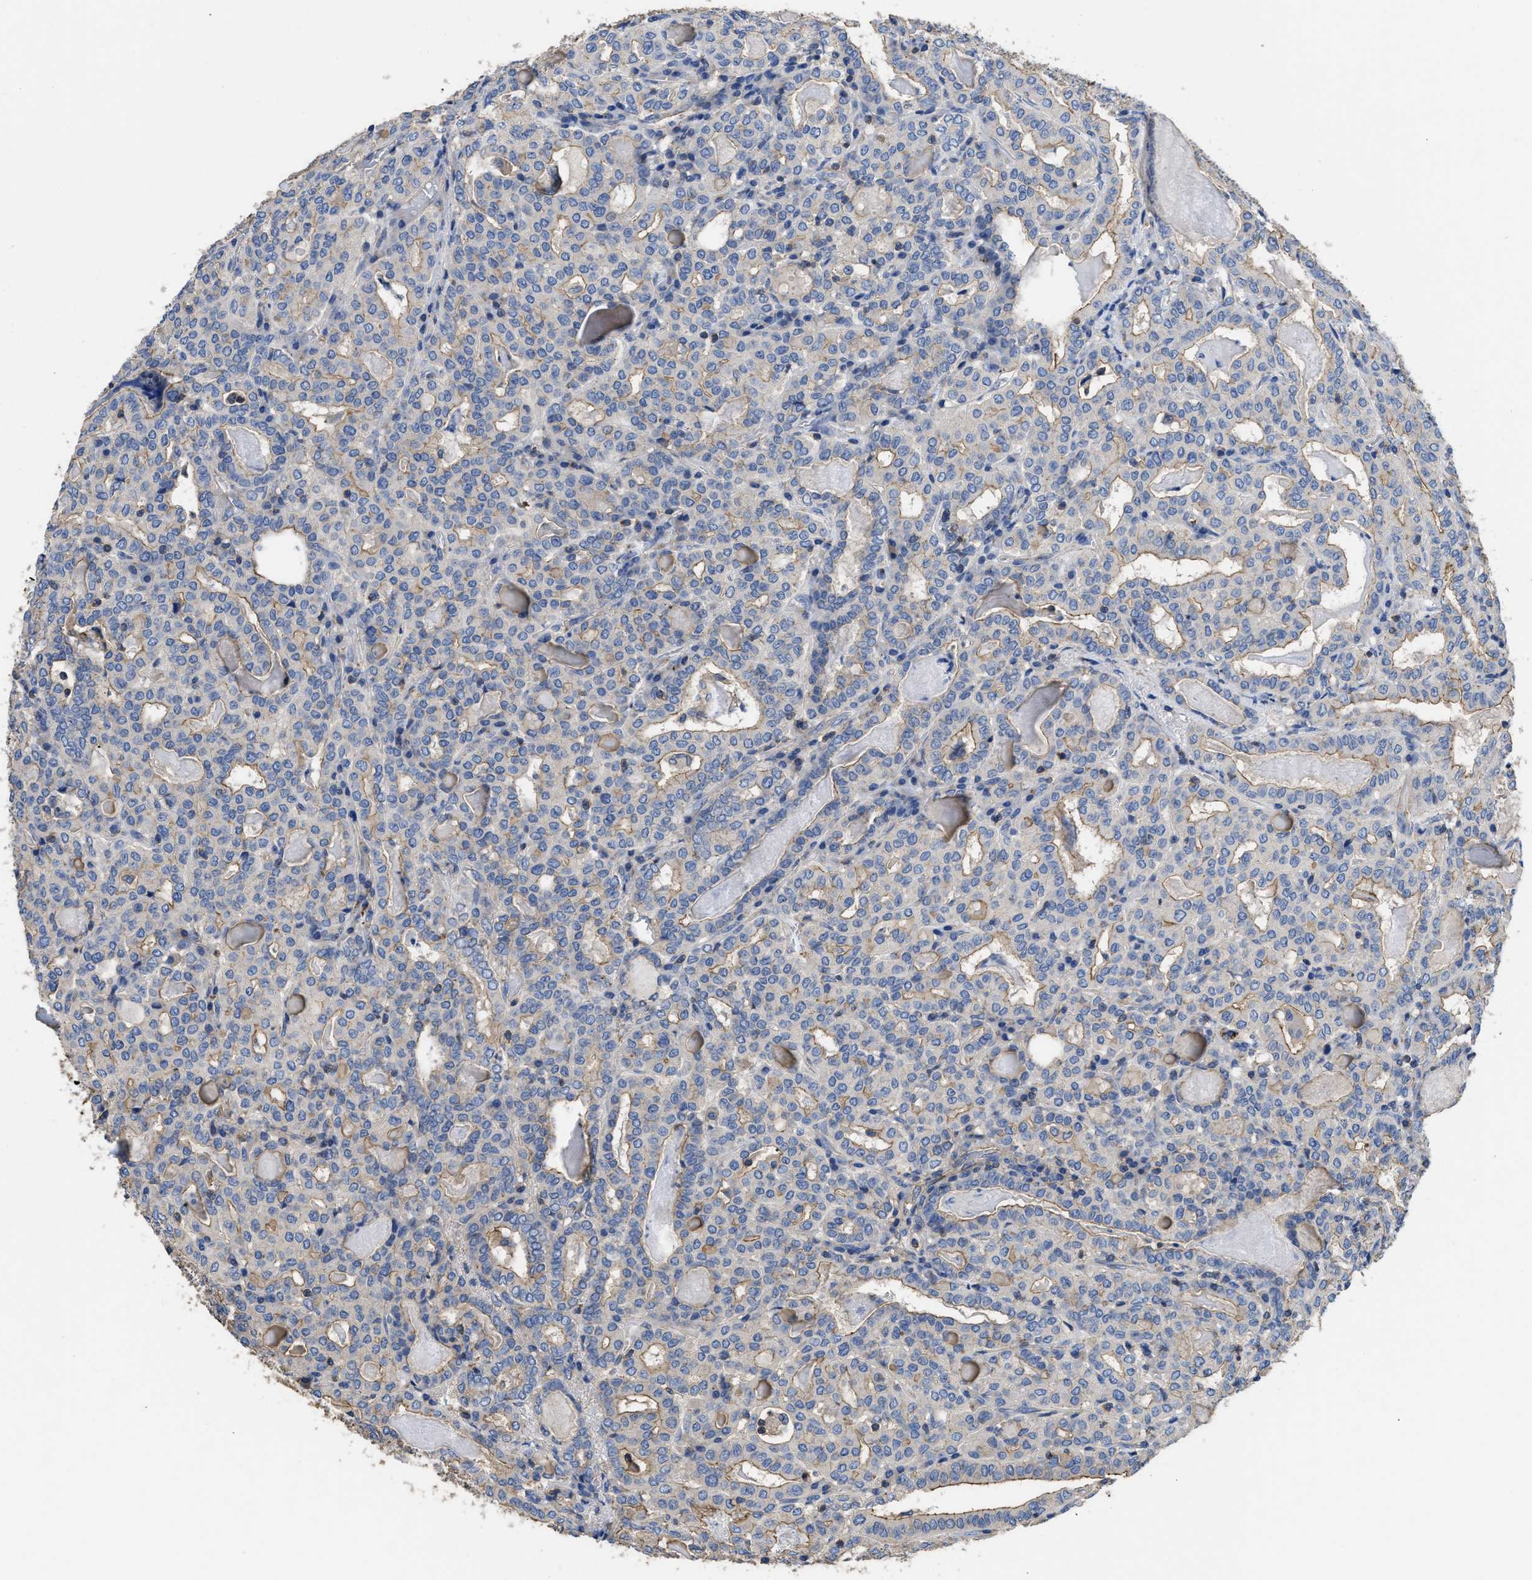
{"staining": {"intensity": "weak", "quantity": "25%-75%", "location": "cytoplasmic/membranous"}, "tissue": "thyroid cancer", "cell_type": "Tumor cells", "image_type": "cancer", "snomed": [{"axis": "morphology", "description": "Papillary adenocarcinoma, NOS"}, {"axis": "topography", "description": "Thyroid gland"}], "caption": "Protein expression analysis of human thyroid papillary adenocarcinoma reveals weak cytoplasmic/membranous positivity in about 25%-75% of tumor cells.", "gene": "USP4", "patient": {"sex": "female", "age": 42}}